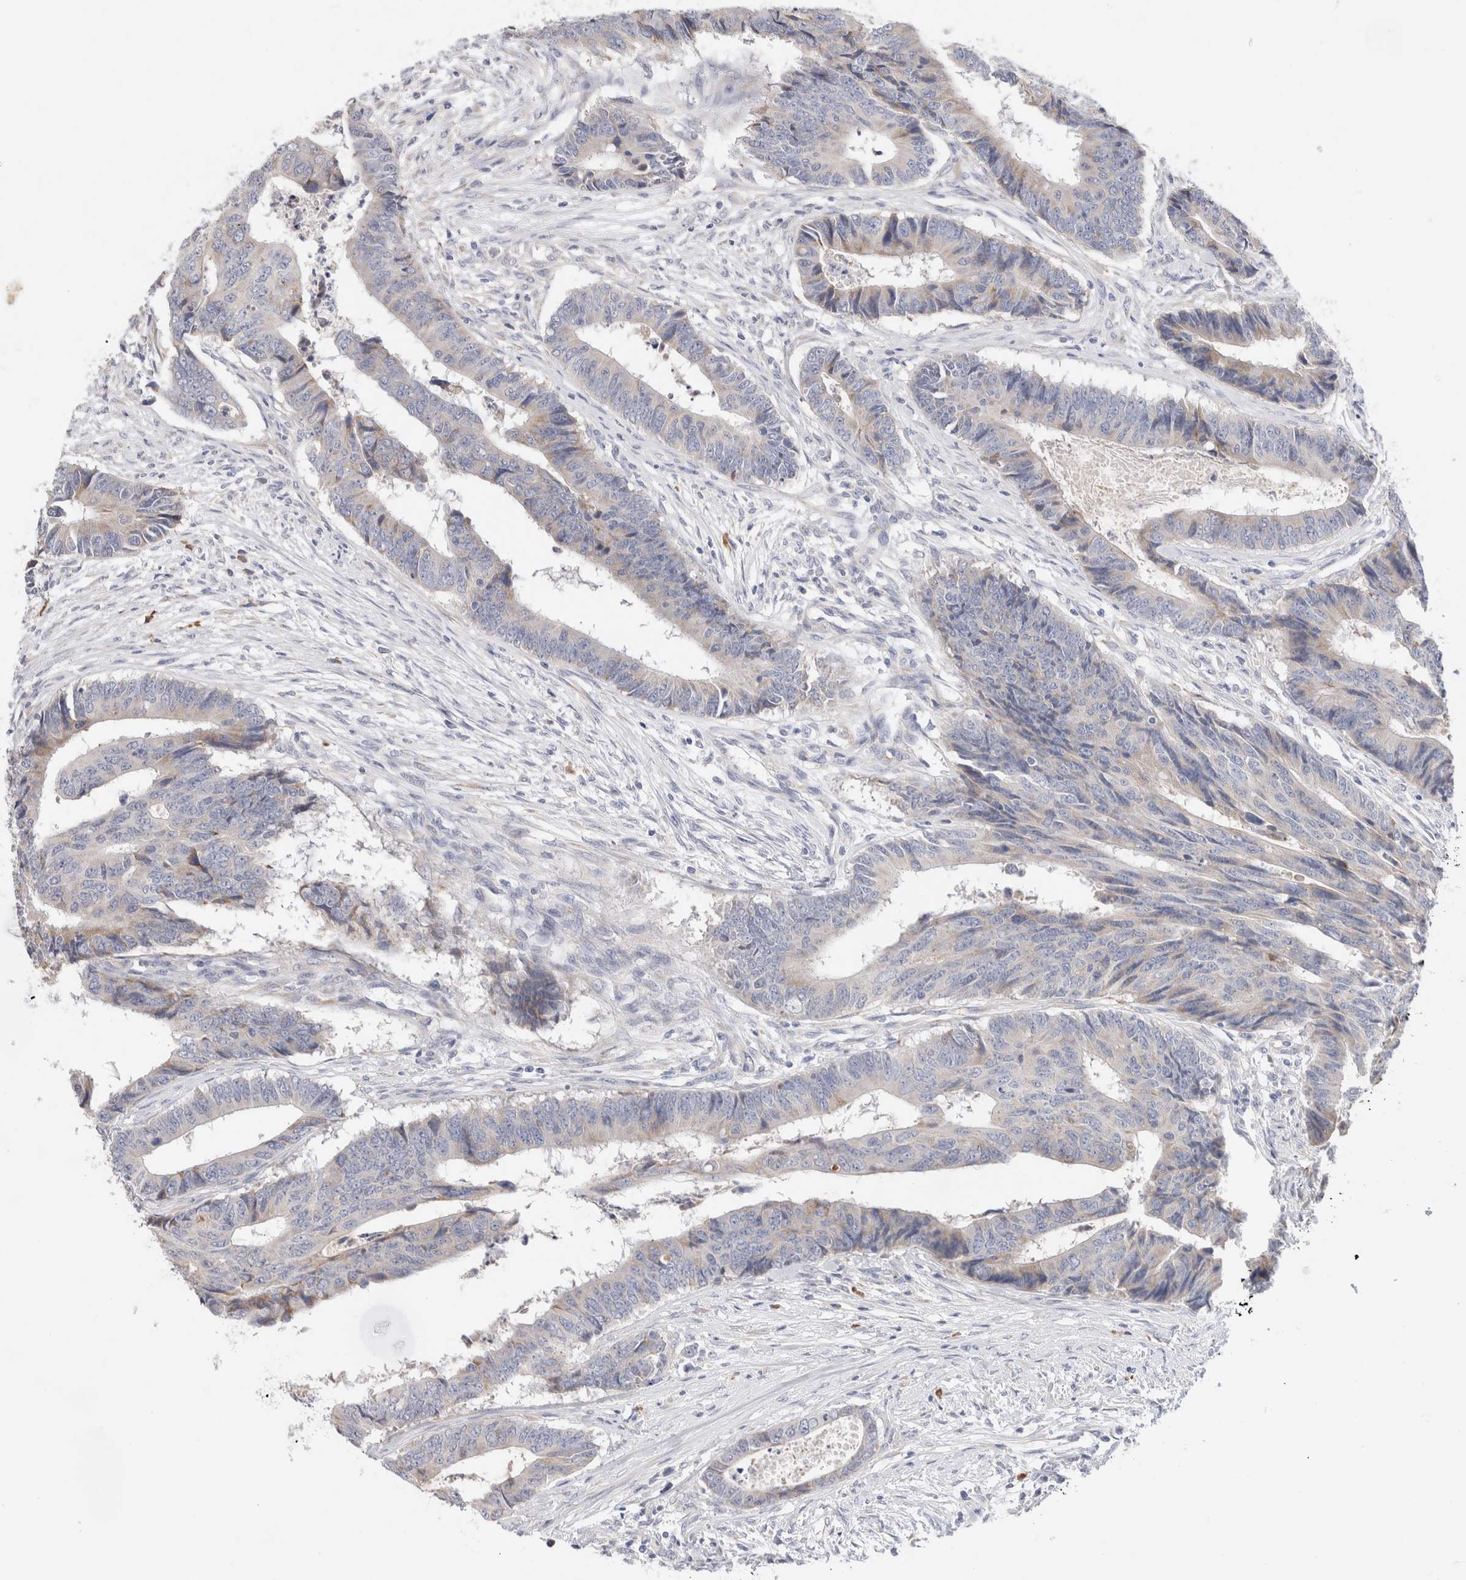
{"staining": {"intensity": "negative", "quantity": "none", "location": "none"}, "tissue": "colorectal cancer", "cell_type": "Tumor cells", "image_type": "cancer", "snomed": [{"axis": "morphology", "description": "Adenocarcinoma, NOS"}, {"axis": "topography", "description": "Rectum"}], "caption": "Immunohistochemistry micrograph of colorectal cancer stained for a protein (brown), which displays no positivity in tumor cells.", "gene": "GADD45G", "patient": {"sex": "male", "age": 84}}